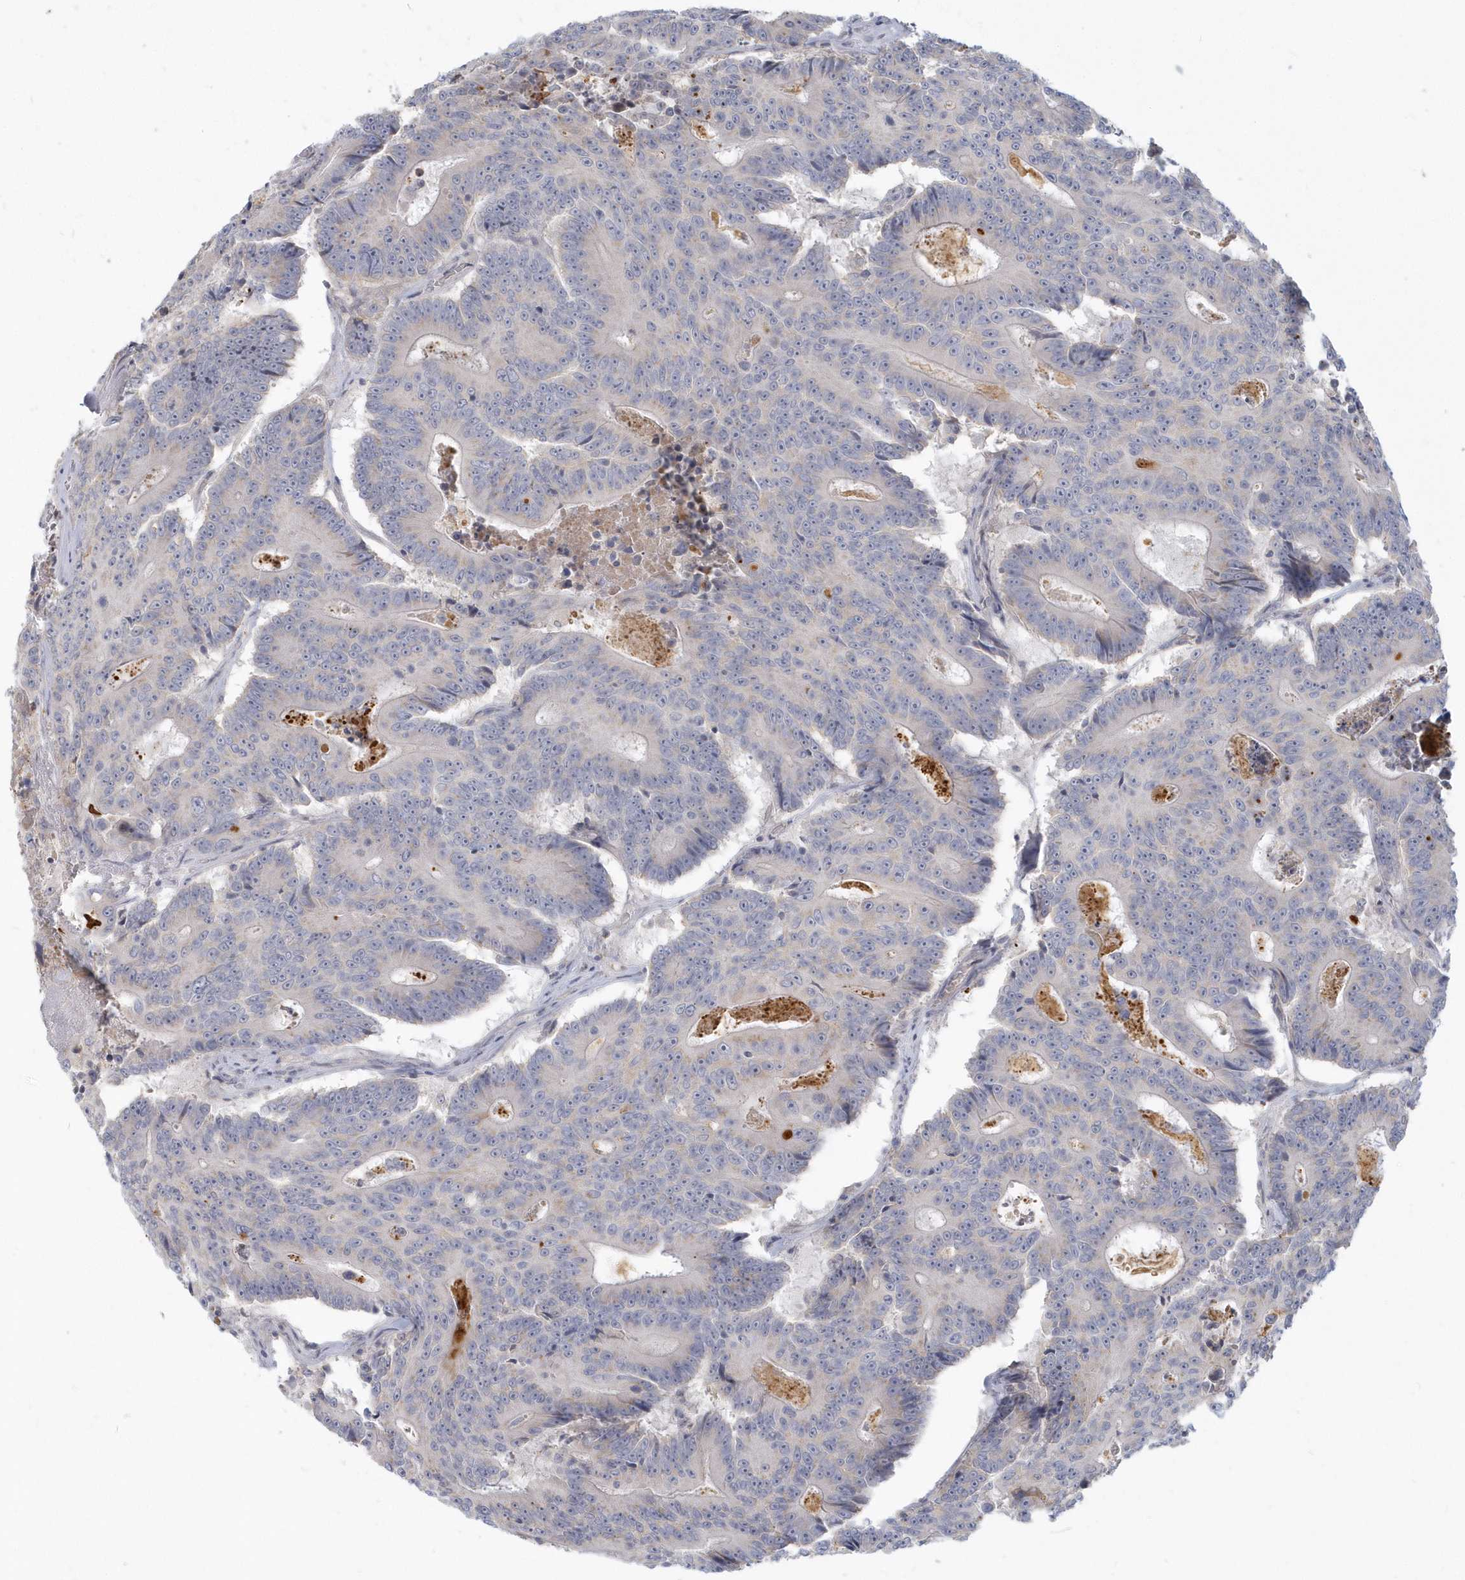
{"staining": {"intensity": "negative", "quantity": "none", "location": "none"}, "tissue": "colorectal cancer", "cell_type": "Tumor cells", "image_type": "cancer", "snomed": [{"axis": "morphology", "description": "Adenocarcinoma, NOS"}, {"axis": "topography", "description": "Colon"}], "caption": "Tumor cells are negative for protein expression in human colorectal adenocarcinoma. Brightfield microscopy of IHC stained with DAB (3,3'-diaminobenzidine) (brown) and hematoxylin (blue), captured at high magnification.", "gene": "NAPB", "patient": {"sex": "male", "age": 83}}